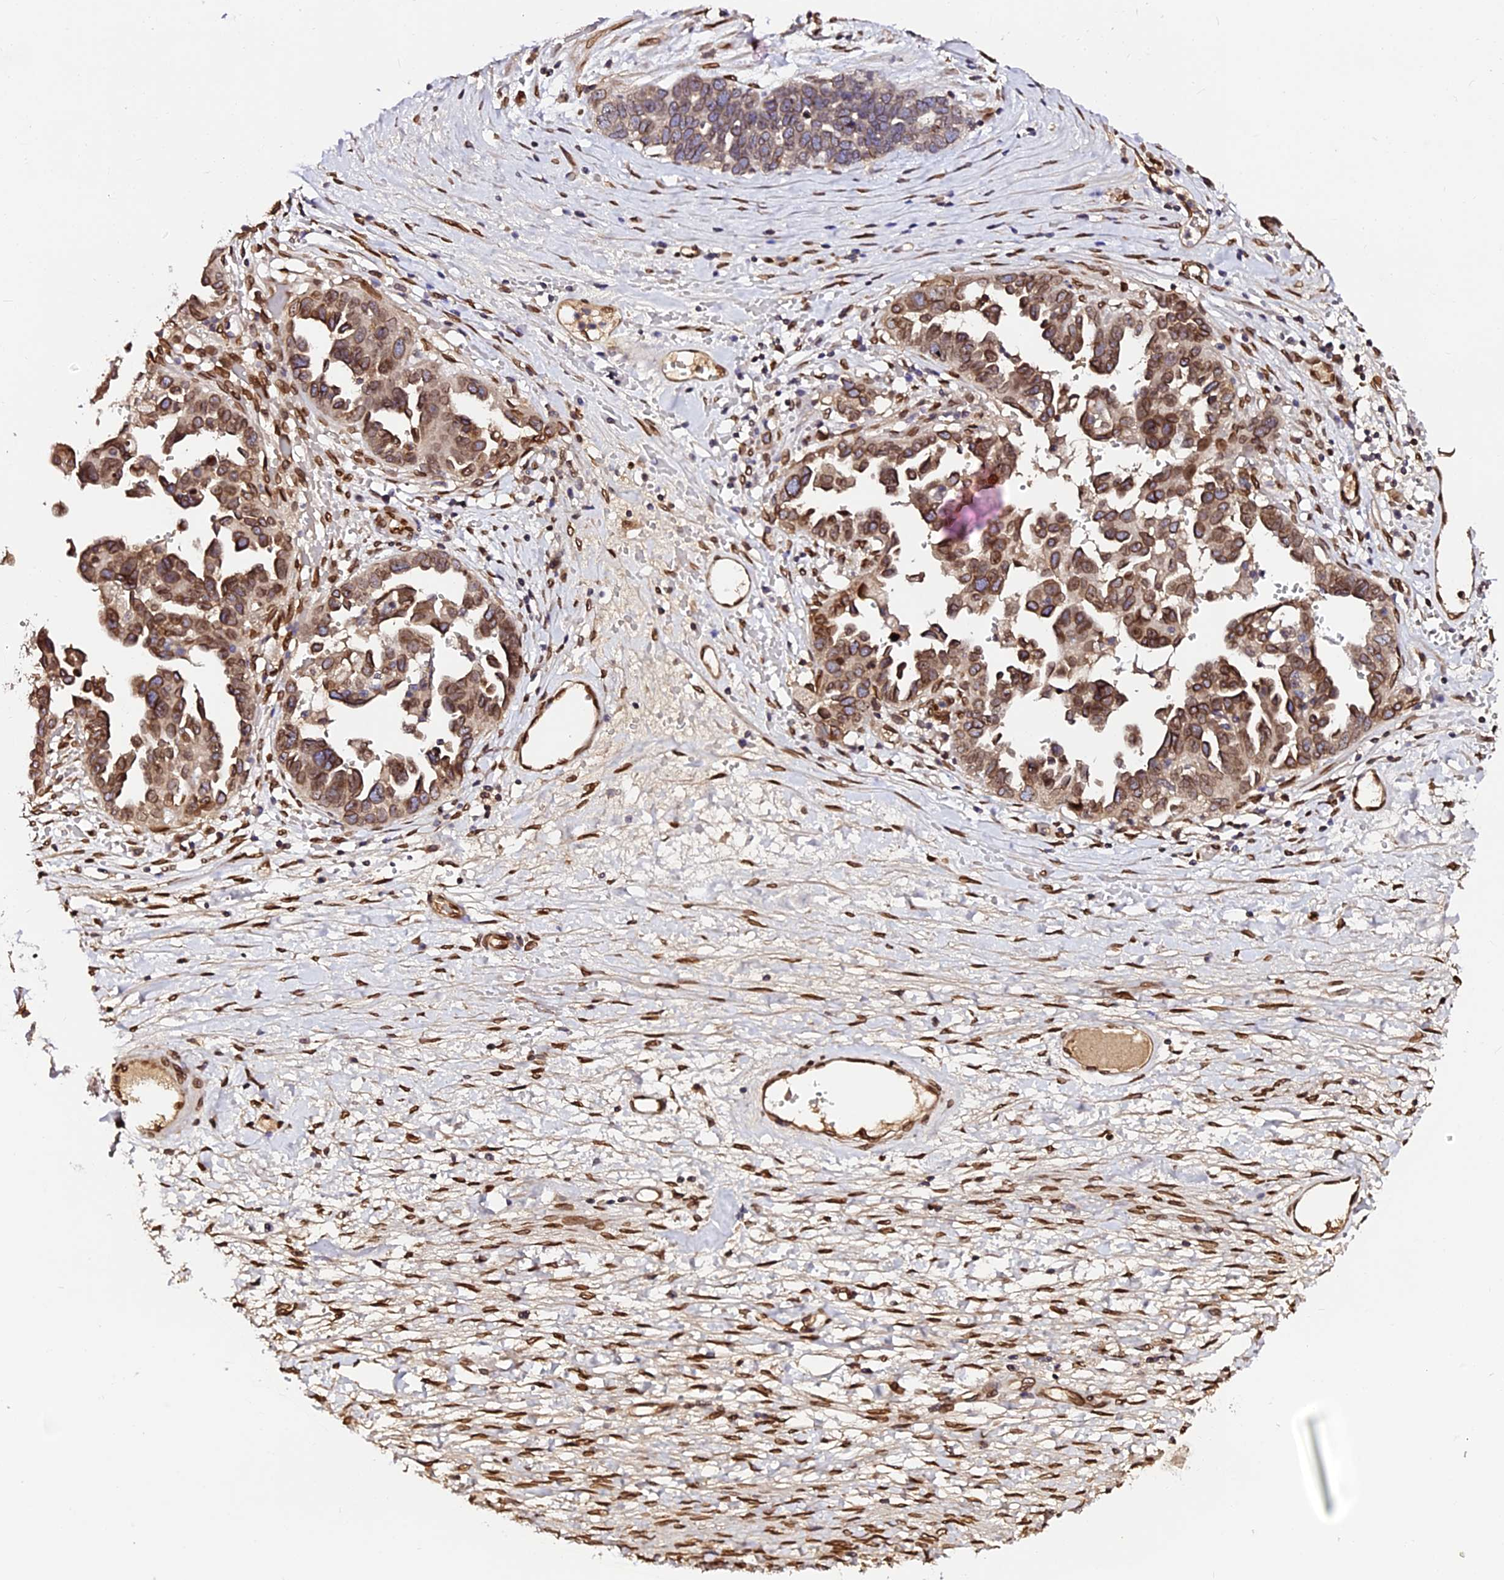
{"staining": {"intensity": "strong", "quantity": "25%-75%", "location": "cytoplasmic/membranous,nuclear"}, "tissue": "ovarian cancer", "cell_type": "Tumor cells", "image_type": "cancer", "snomed": [{"axis": "morphology", "description": "Cystadenocarcinoma, serous, NOS"}, {"axis": "topography", "description": "Ovary"}], "caption": "Immunohistochemical staining of ovarian cancer displays high levels of strong cytoplasmic/membranous and nuclear protein positivity in about 25%-75% of tumor cells.", "gene": "ANAPC5", "patient": {"sex": "female", "age": 54}}